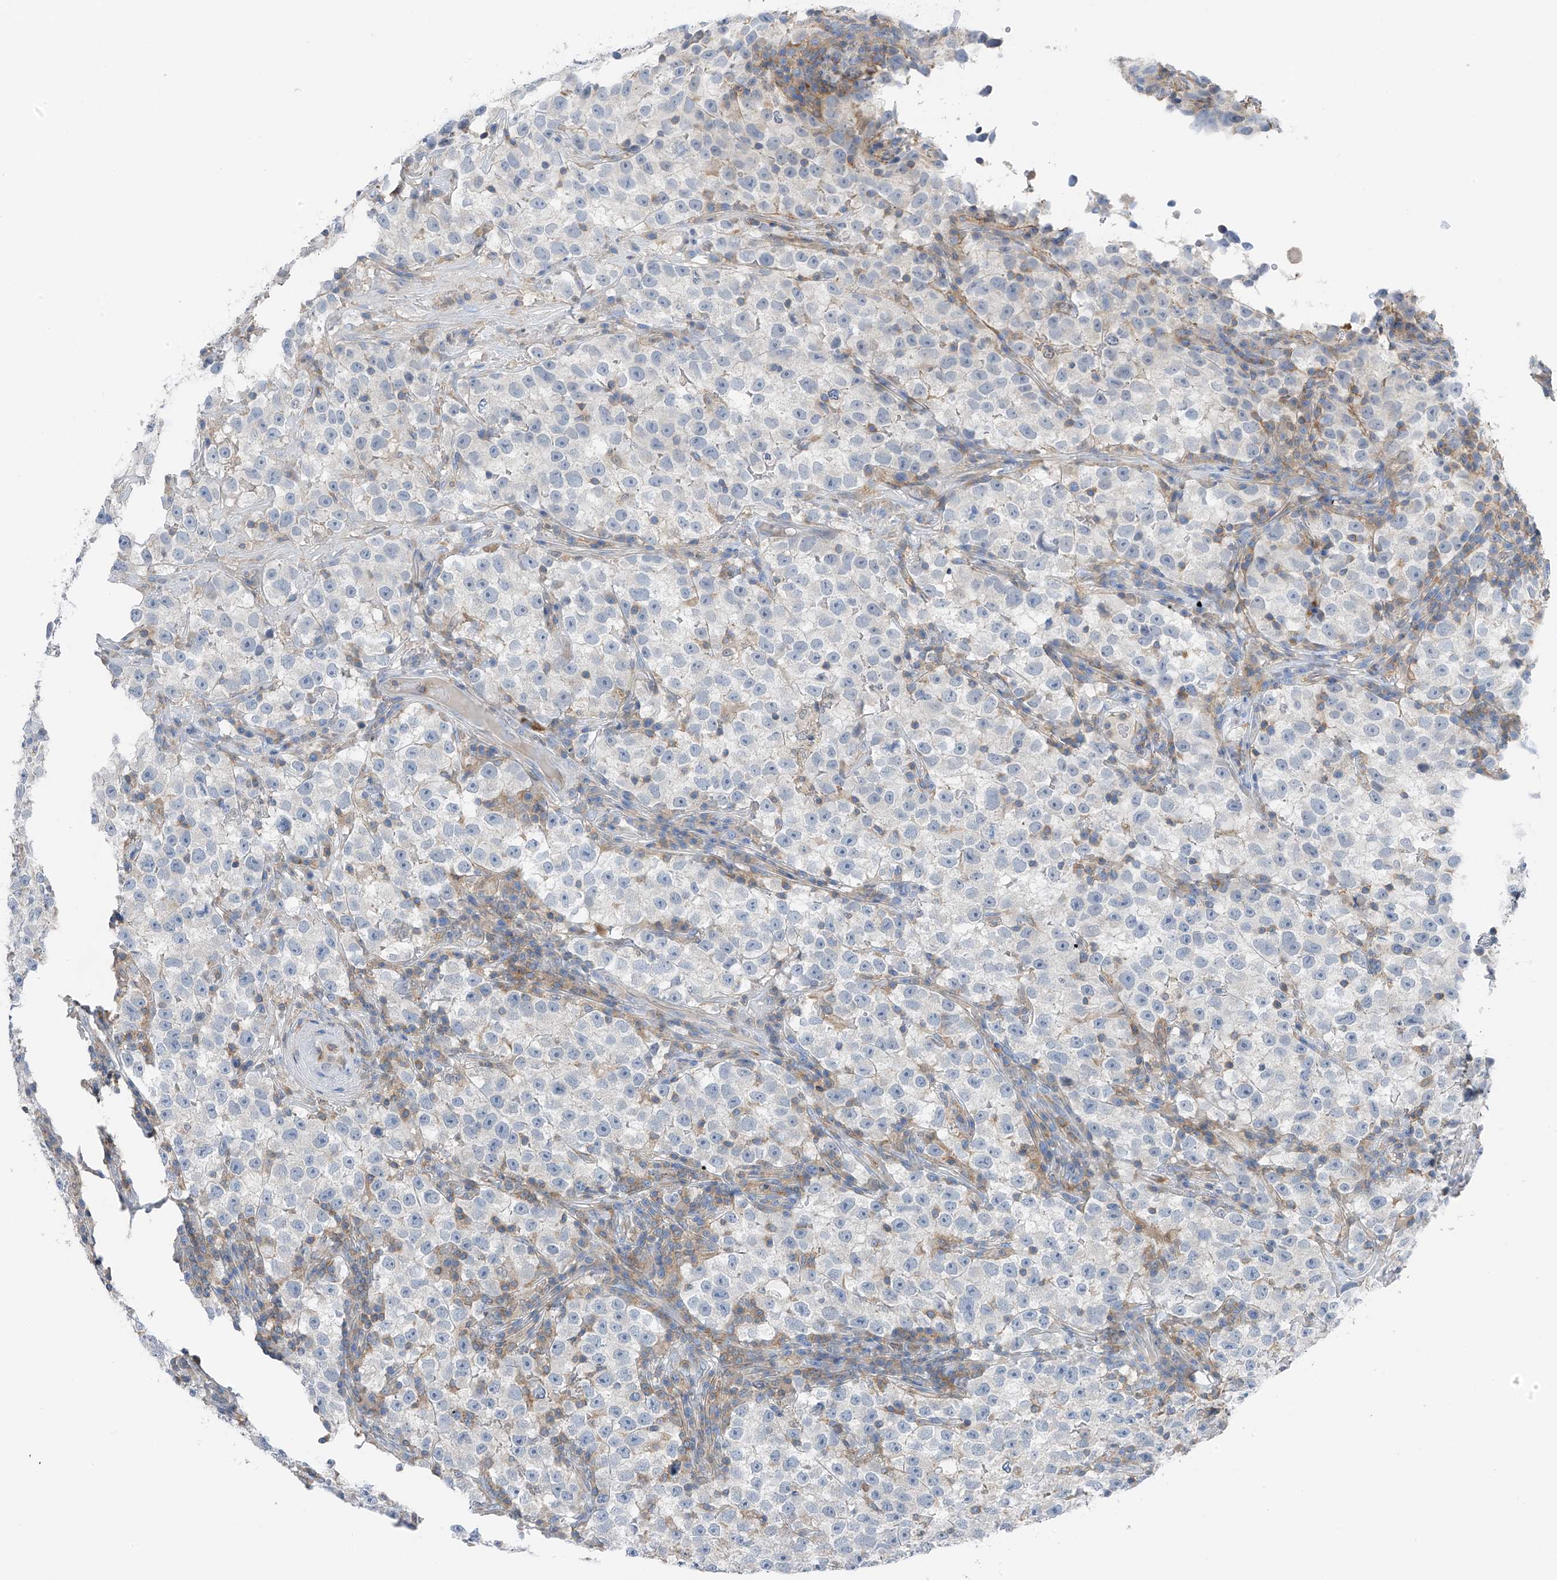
{"staining": {"intensity": "negative", "quantity": "none", "location": "none"}, "tissue": "testis cancer", "cell_type": "Tumor cells", "image_type": "cancer", "snomed": [{"axis": "morphology", "description": "Seminoma, NOS"}, {"axis": "topography", "description": "Testis"}], "caption": "Immunohistochemistry (IHC) histopathology image of testis cancer stained for a protein (brown), which shows no positivity in tumor cells.", "gene": "NALCN", "patient": {"sex": "male", "age": 22}}